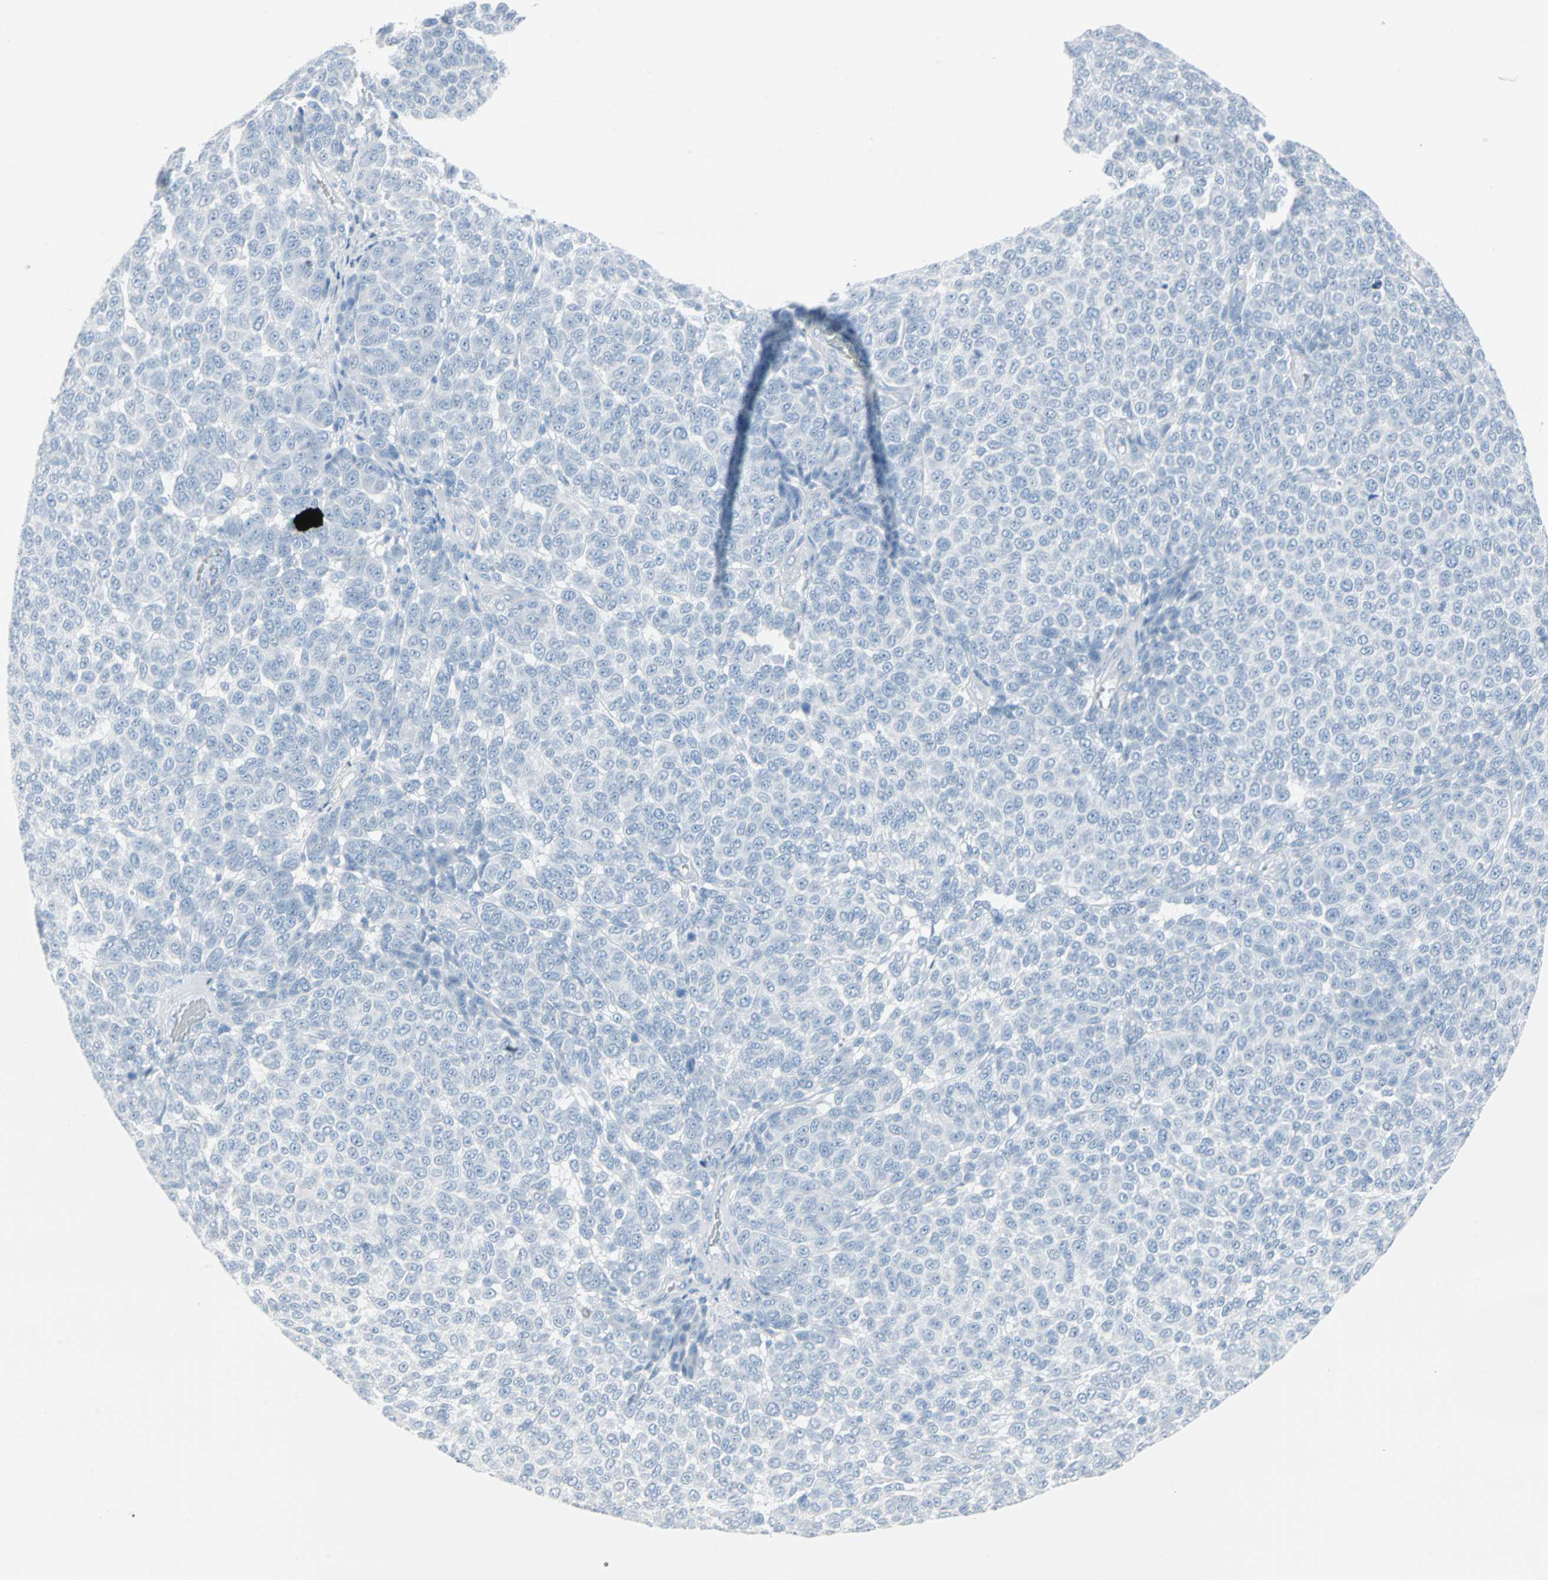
{"staining": {"intensity": "negative", "quantity": "none", "location": "none"}, "tissue": "melanoma", "cell_type": "Tumor cells", "image_type": "cancer", "snomed": [{"axis": "morphology", "description": "Malignant melanoma, NOS"}, {"axis": "topography", "description": "Skin"}], "caption": "Immunohistochemistry (IHC) photomicrograph of neoplastic tissue: human melanoma stained with DAB (3,3'-diaminobenzidine) shows no significant protein expression in tumor cells.", "gene": "STX1A", "patient": {"sex": "male", "age": 59}}